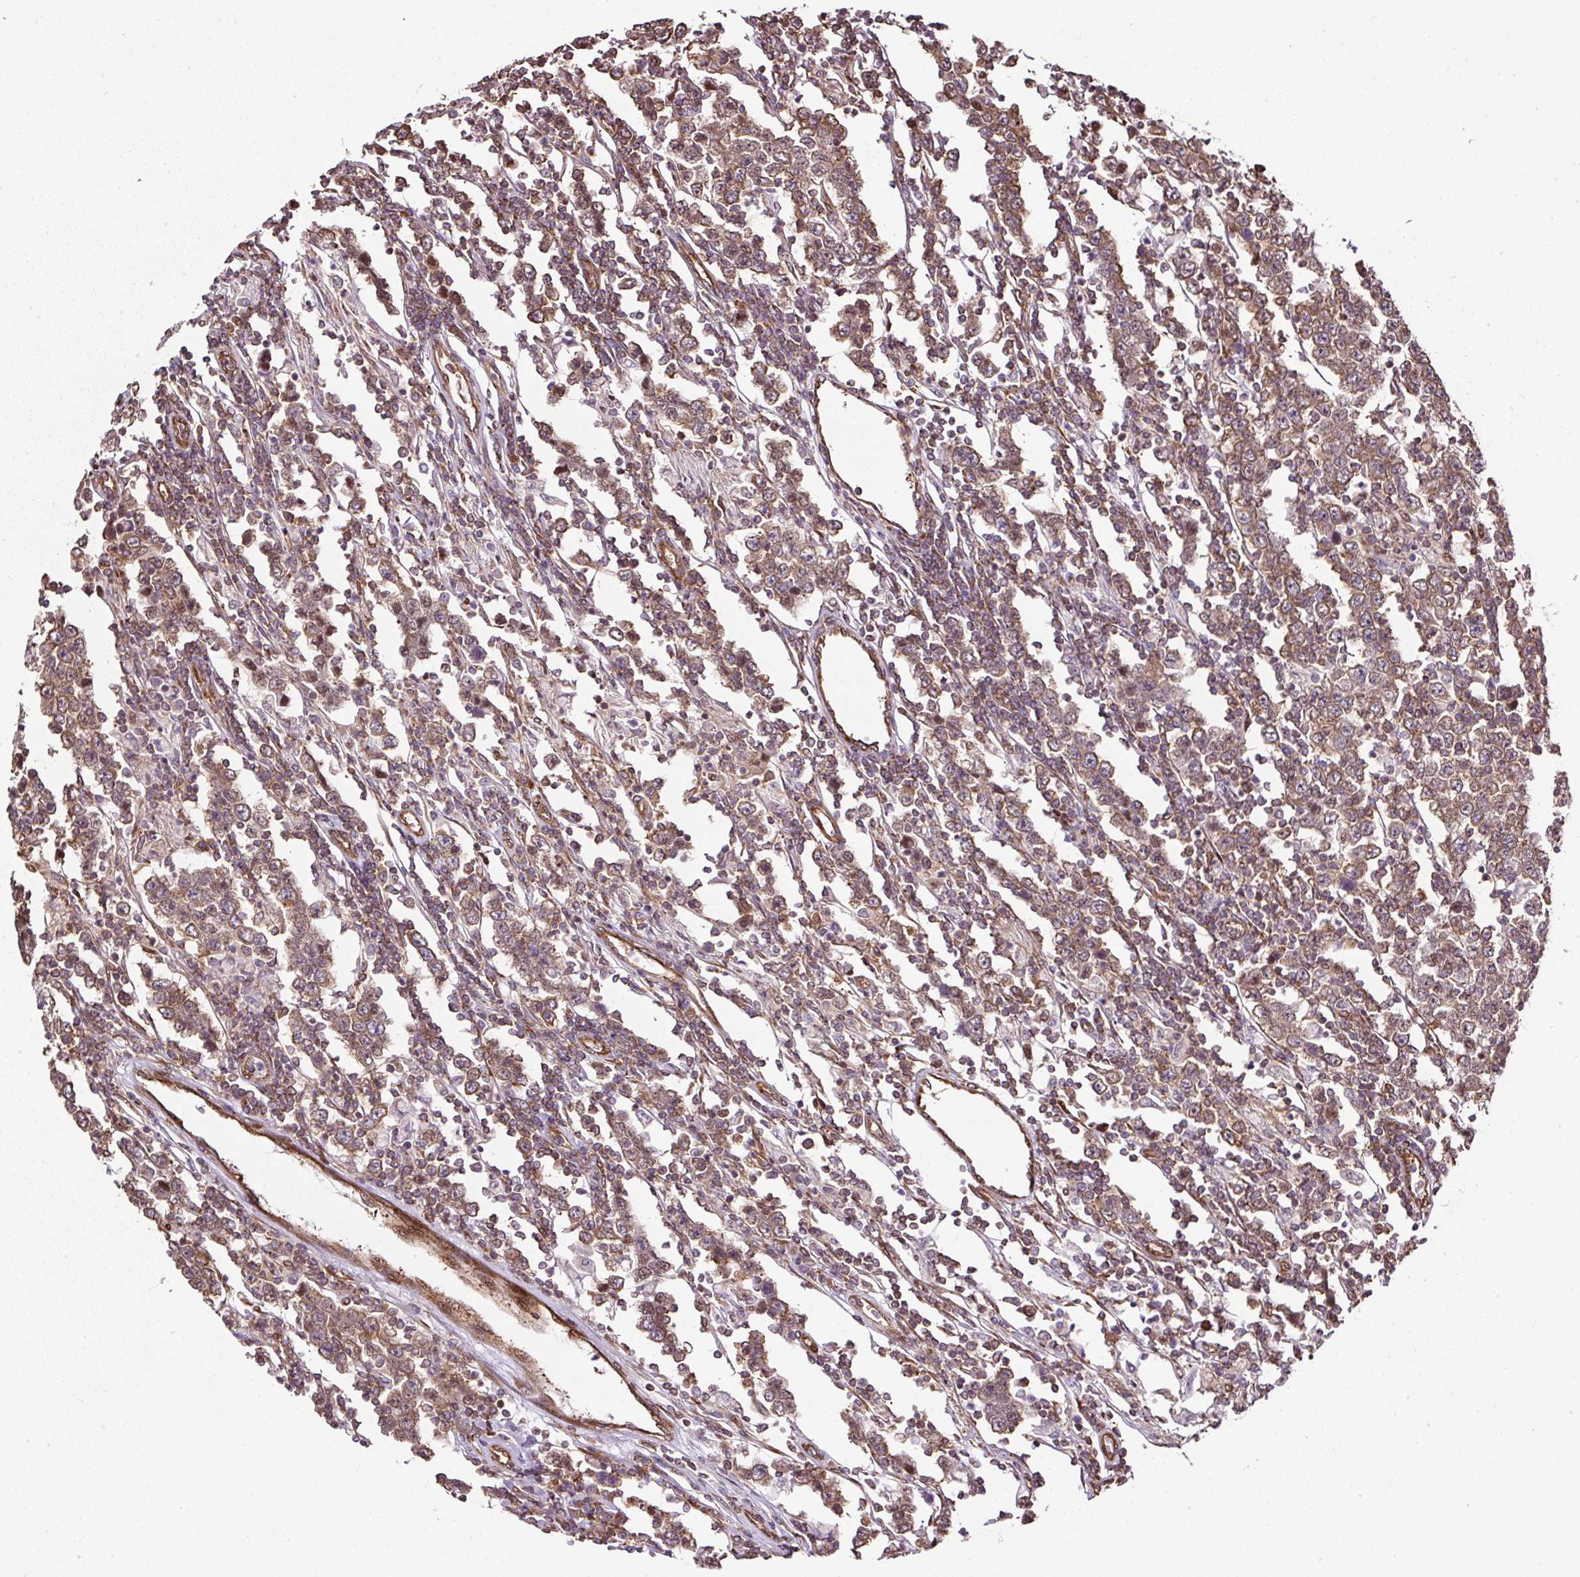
{"staining": {"intensity": "moderate", "quantity": ">75%", "location": "cytoplasmic/membranous"}, "tissue": "testis cancer", "cell_type": "Tumor cells", "image_type": "cancer", "snomed": [{"axis": "morphology", "description": "Normal tissue, NOS"}, {"axis": "morphology", "description": "Urothelial carcinoma, High grade"}, {"axis": "morphology", "description": "Seminoma, NOS"}, {"axis": "morphology", "description": "Carcinoma, Embryonal, NOS"}, {"axis": "topography", "description": "Urinary bladder"}, {"axis": "topography", "description": "Testis"}], "caption": "DAB (3,3'-diaminobenzidine) immunohistochemical staining of human testis cancer shows moderate cytoplasmic/membranous protein positivity in approximately >75% of tumor cells. (IHC, brightfield microscopy, high magnification).", "gene": "KDM4E", "patient": {"sex": "male", "age": 41}}